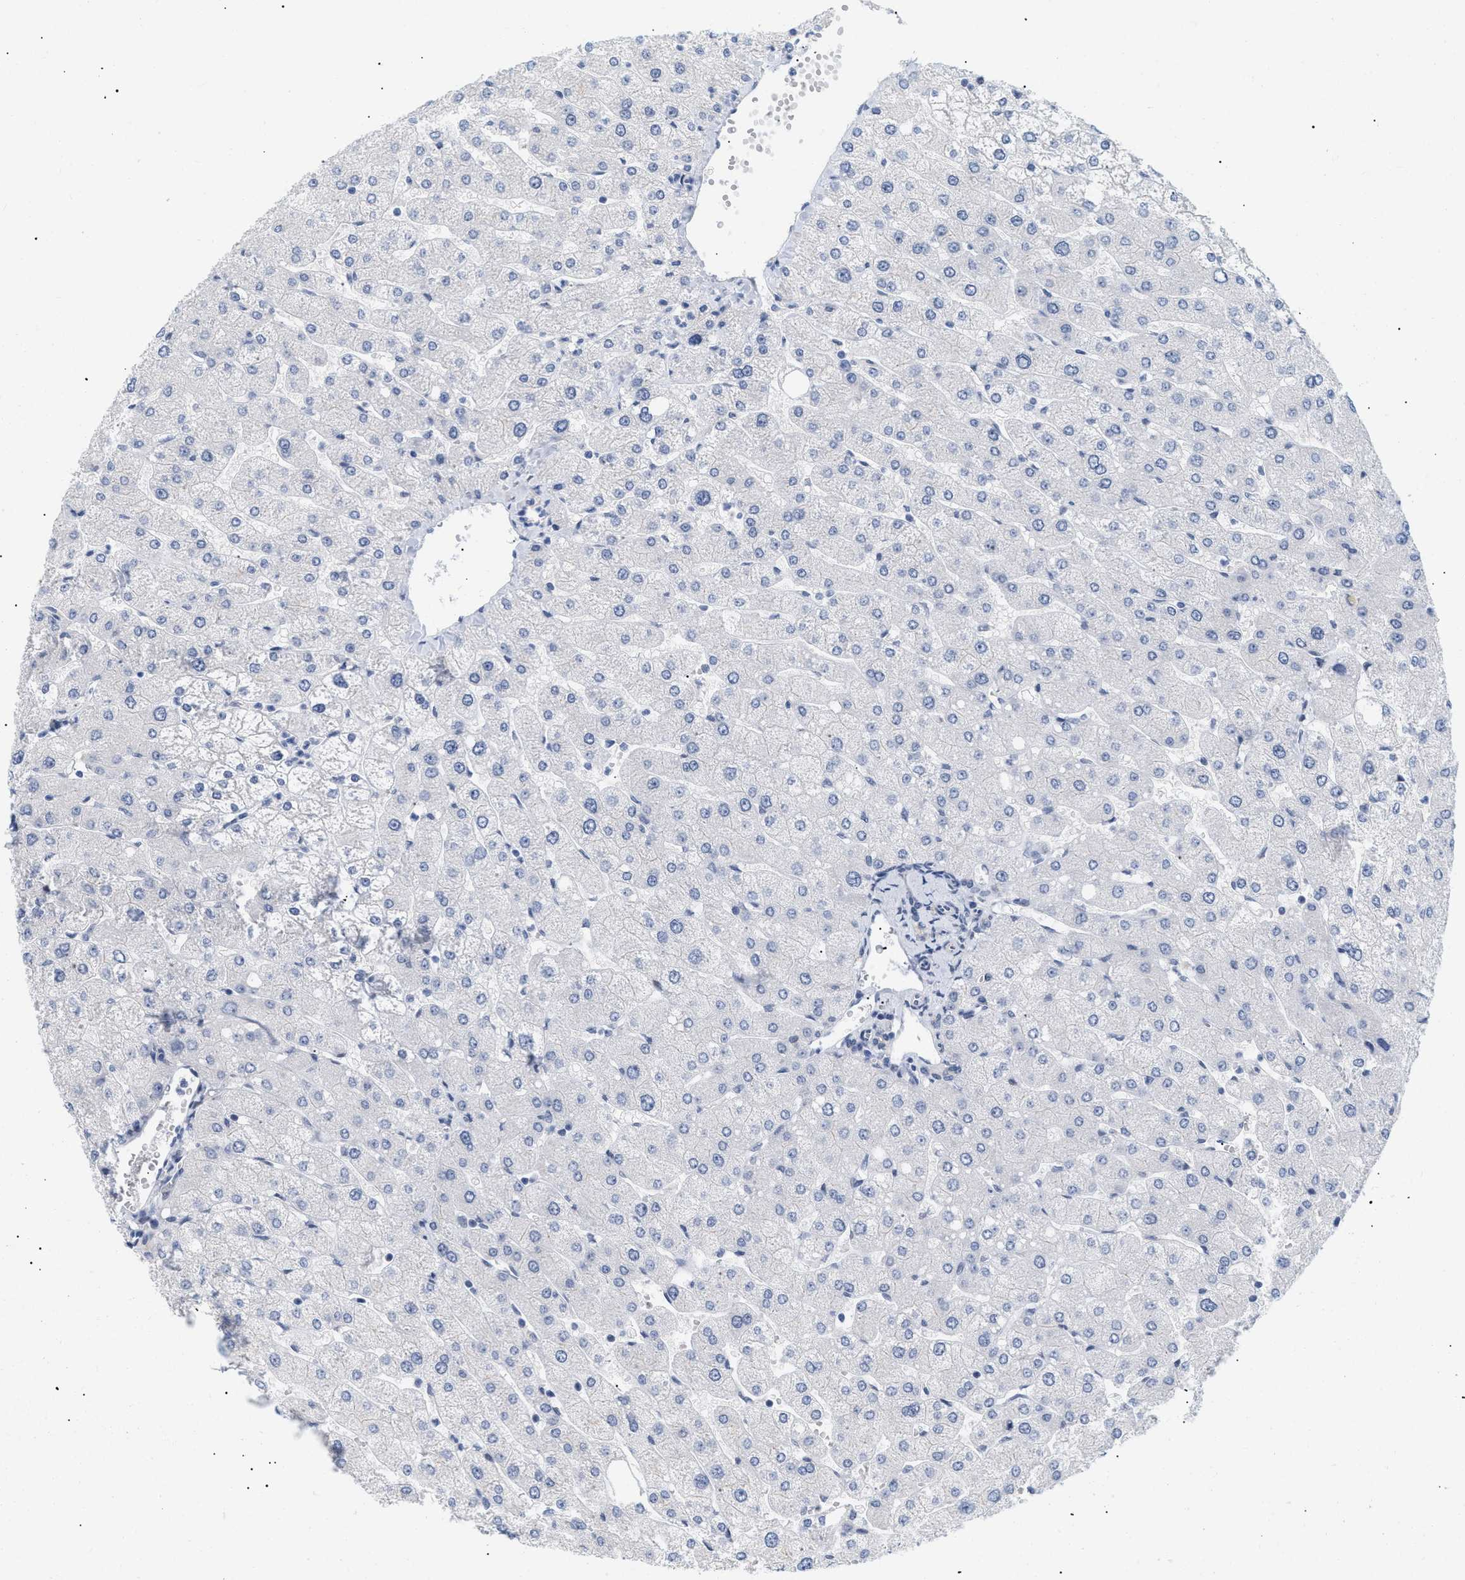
{"staining": {"intensity": "negative", "quantity": "none", "location": "none"}, "tissue": "liver", "cell_type": "Cholangiocytes", "image_type": "normal", "snomed": [{"axis": "morphology", "description": "Normal tissue, NOS"}, {"axis": "topography", "description": "Liver"}], "caption": "A high-resolution image shows immunohistochemistry staining of normal liver, which demonstrates no significant staining in cholangiocytes. (Immunohistochemistry (ihc), brightfield microscopy, high magnification).", "gene": "PPARD", "patient": {"sex": "male", "age": 55}}